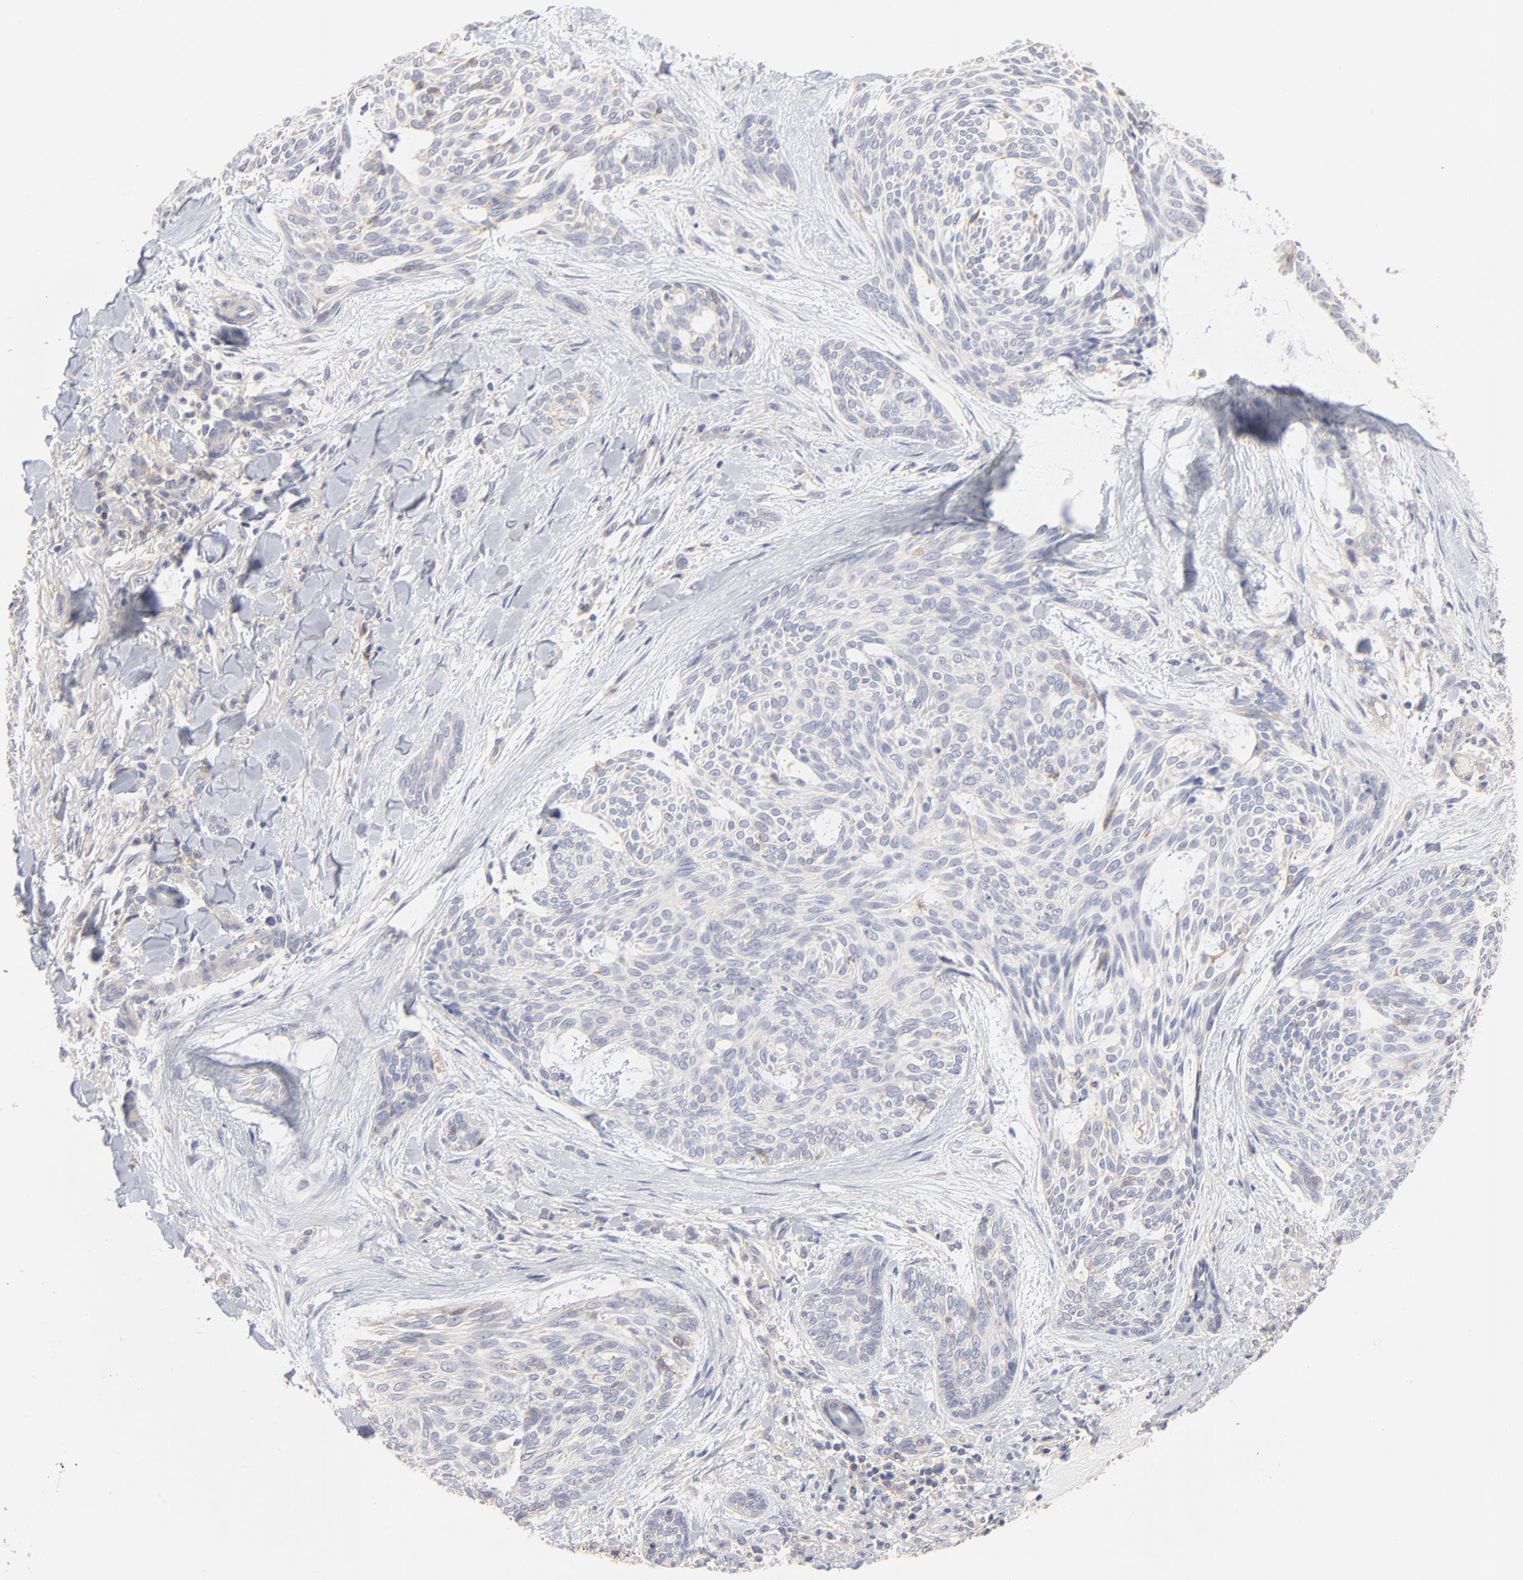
{"staining": {"intensity": "weak", "quantity": "<25%", "location": "cytoplasmic/membranous"}, "tissue": "skin cancer", "cell_type": "Tumor cells", "image_type": "cancer", "snomed": [{"axis": "morphology", "description": "Normal tissue, NOS"}, {"axis": "morphology", "description": "Basal cell carcinoma"}, {"axis": "topography", "description": "Skin"}], "caption": "Immunohistochemistry (IHC) micrograph of neoplastic tissue: skin cancer (basal cell carcinoma) stained with DAB (3,3'-diaminobenzidine) displays no significant protein expression in tumor cells. (Stains: DAB IHC with hematoxylin counter stain, Microscopy: brightfield microscopy at high magnification).", "gene": "SLC16A1", "patient": {"sex": "female", "age": 71}}